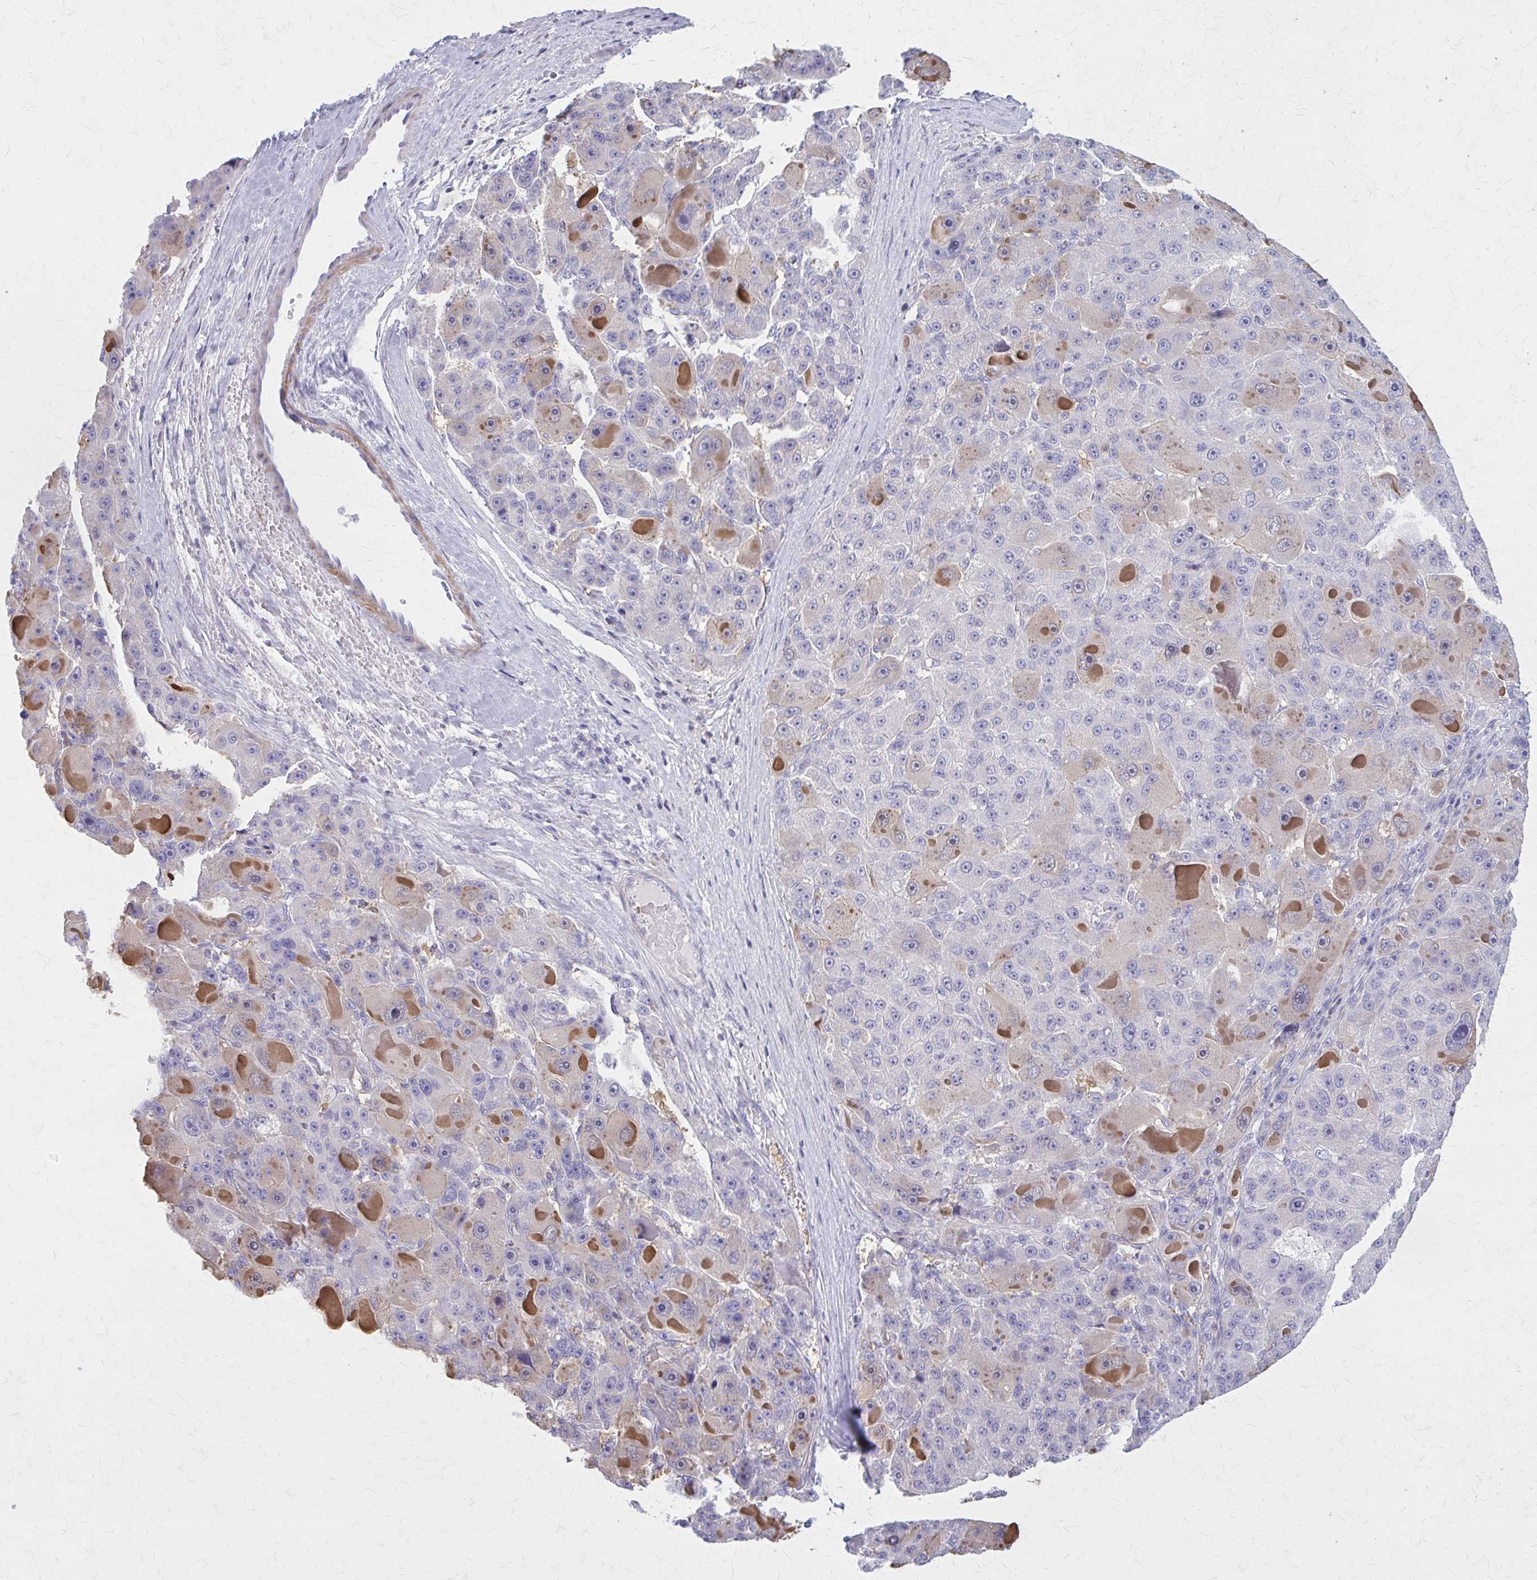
{"staining": {"intensity": "negative", "quantity": "none", "location": "none"}, "tissue": "liver cancer", "cell_type": "Tumor cells", "image_type": "cancer", "snomed": [{"axis": "morphology", "description": "Carcinoma, Hepatocellular, NOS"}, {"axis": "topography", "description": "Liver"}], "caption": "A high-resolution photomicrograph shows immunohistochemistry staining of hepatocellular carcinoma (liver), which exhibits no significant staining in tumor cells.", "gene": "PITPNM1", "patient": {"sex": "male", "age": 76}}